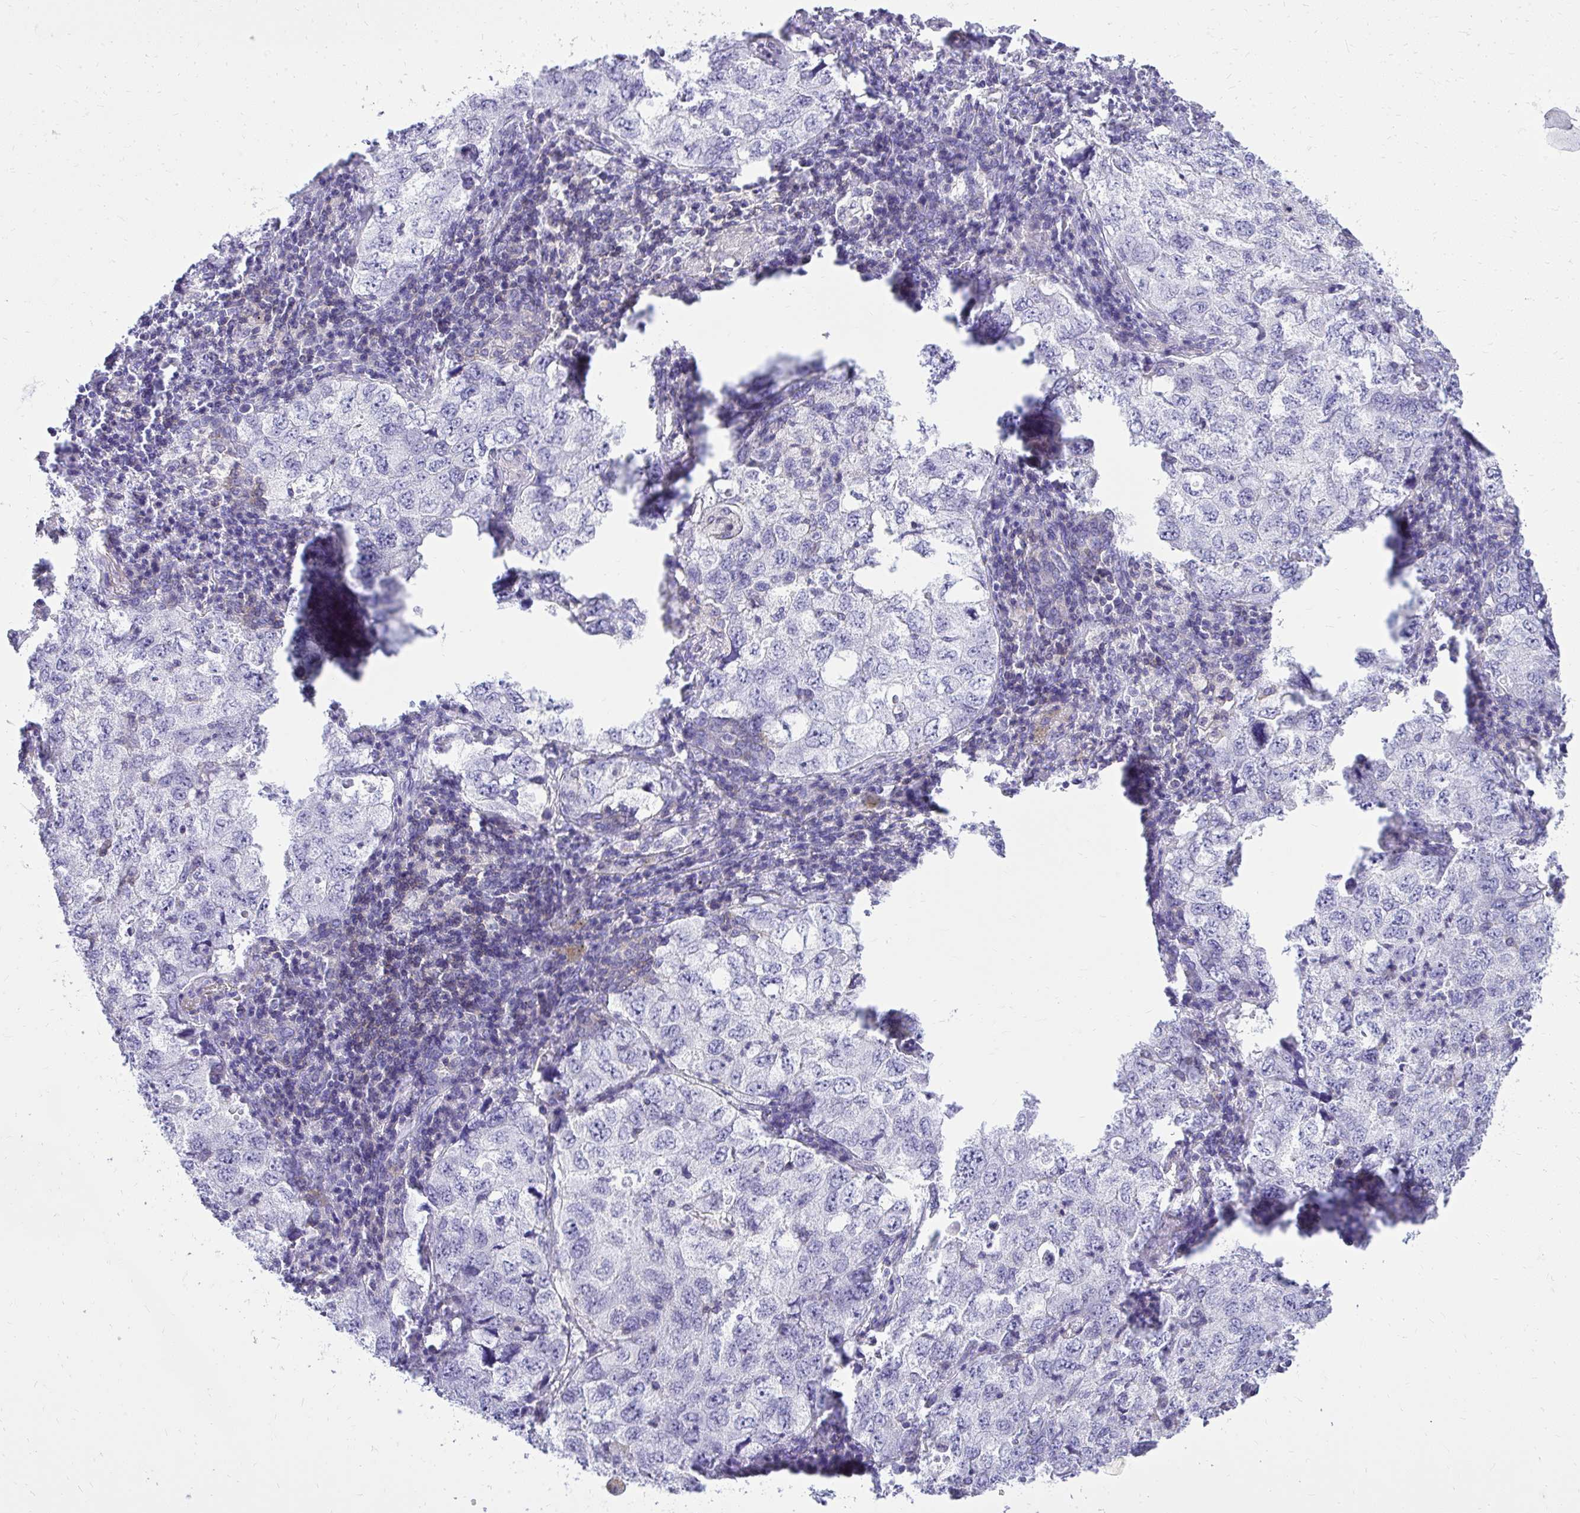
{"staining": {"intensity": "negative", "quantity": "none", "location": "none"}, "tissue": "lung cancer", "cell_type": "Tumor cells", "image_type": "cancer", "snomed": [{"axis": "morphology", "description": "Adenocarcinoma, NOS"}, {"axis": "topography", "description": "Lung"}], "caption": "A high-resolution image shows IHC staining of lung adenocarcinoma, which exhibits no significant staining in tumor cells.", "gene": "GPRIN3", "patient": {"sex": "female", "age": 57}}